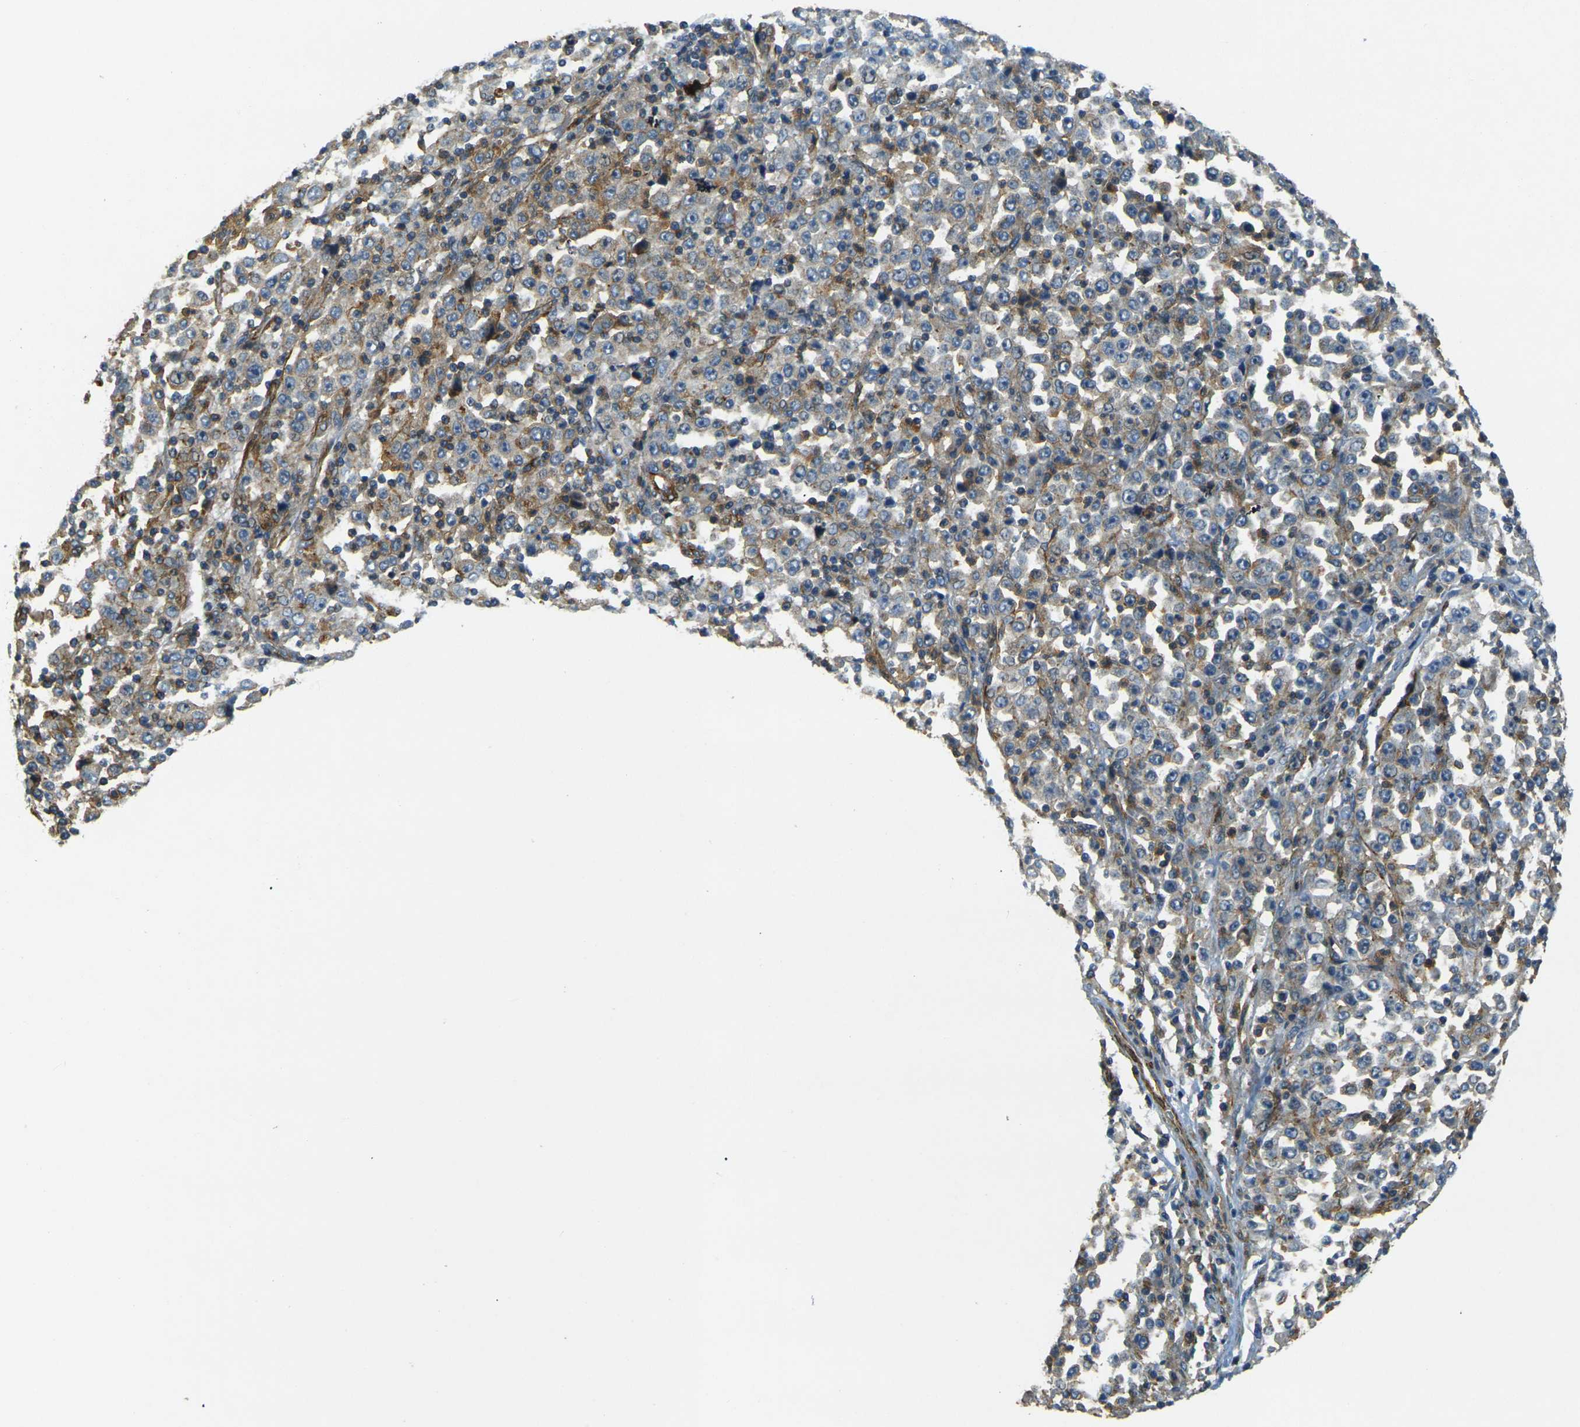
{"staining": {"intensity": "moderate", "quantity": "<25%", "location": "cytoplasmic/membranous"}, "tissue": "stomach cancer", "cell_type": "Tumor cells", "image_type": "cancer", "snomed": [{"axis": "morphology", "description": "Normal tissue, NOS"}, {"axis": "morphology", "description": "Adenocarcinoma, NOS"}, {"axis": "topography", "description": "Stomach, upper"}, {"axis": "topography", "description": "Stomach"}], "caption": "Tumor cells display moderate cytoplasmic/membranous staining in approximately <25% of cells in stomach adenocarcinoma. (DAB = brown stain, brightfield microscopy at high magnification).", "gene": "EPHA7", "patient": {"sex": "male", "age": 59}}